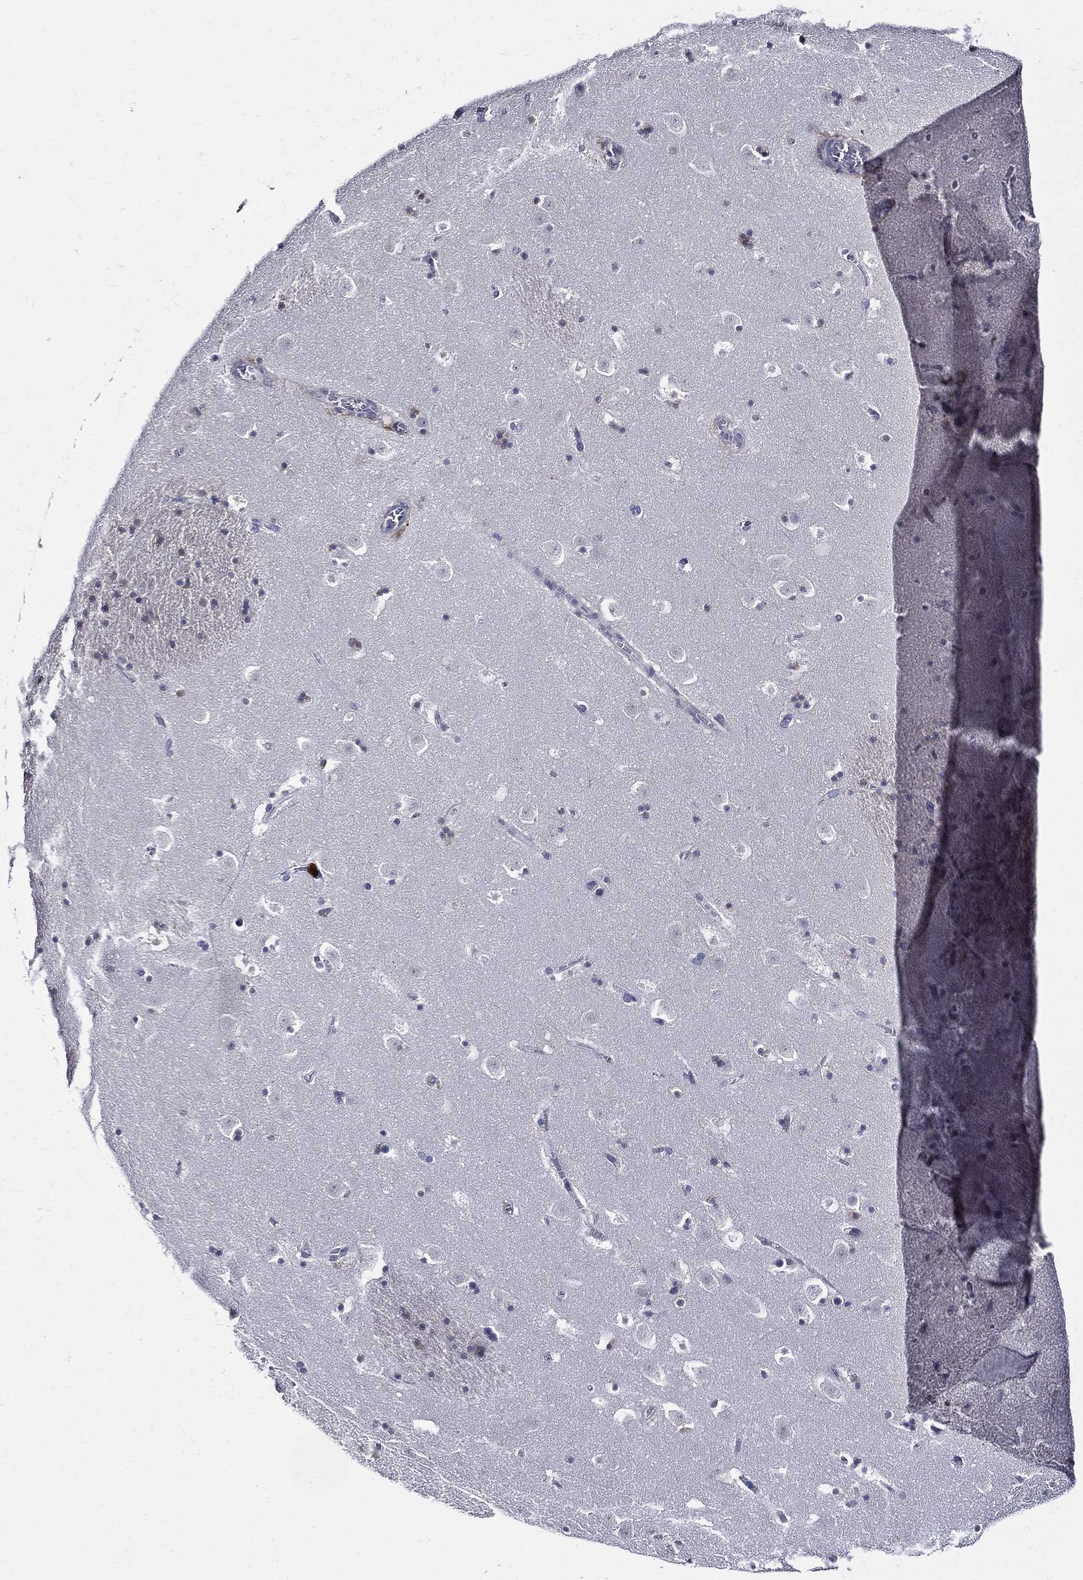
{"staining": {"intensity": "negative", "quantity": "none", "location": "none"}, "tissue": "caudate", "cell_type": "Glial cells", "image_type": "normal", "snomed": [{"axis": "morphology", "description": "Normal tissue, NOS"}, {"axis": "topography", "description": "Lateral ventricle wall"}], "caption": "Immunohistochemistry (IHC) micrograph of unremarkable caudate: human caudate stained with DAB shows no significant protein expression in glial cells.", "gene": "GPR171", "patient": {"sex": "female", "age": 42}}